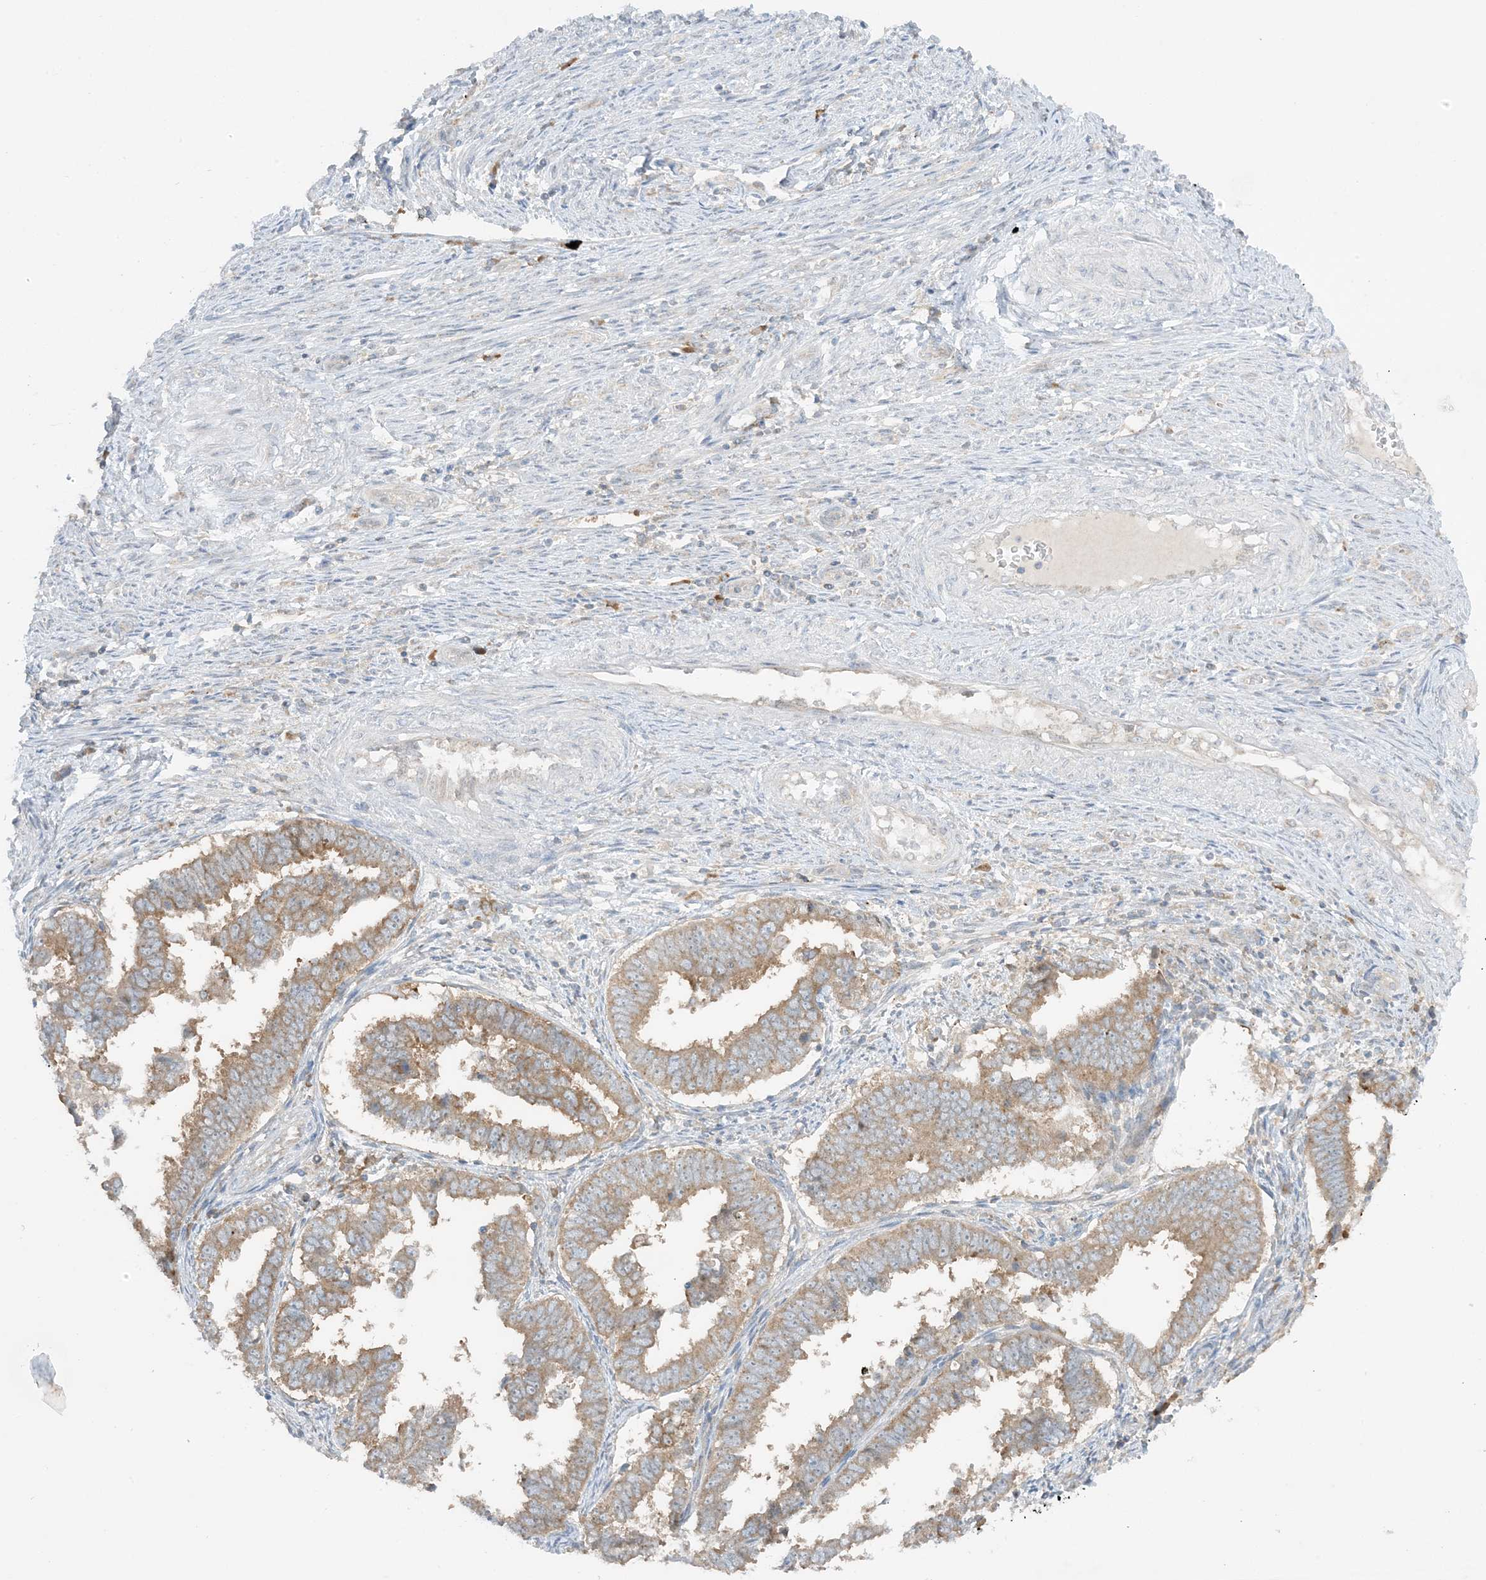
{"staining": {"intensity": "moderate", "quantity": ">75%", "location": "cytoplasmic/membranous"}, "tissue": "endometrial cancer", "cell_type": "Tumor cells", "image_type": "cancer", "snomed": [{"axis": "morphology", "description": "Adenocarcinoma, NOS"}, {"axis": "topography", "description": "Endometrium"}], "caption": "Brown immunohistochemical staining in endometrial adenocarcinoma shows moderate cytoplasmic/membranous expression in approximately >75% of tumor cells.", "gene": "RPP40", "patient": {"sex": "female", "age": 75}}